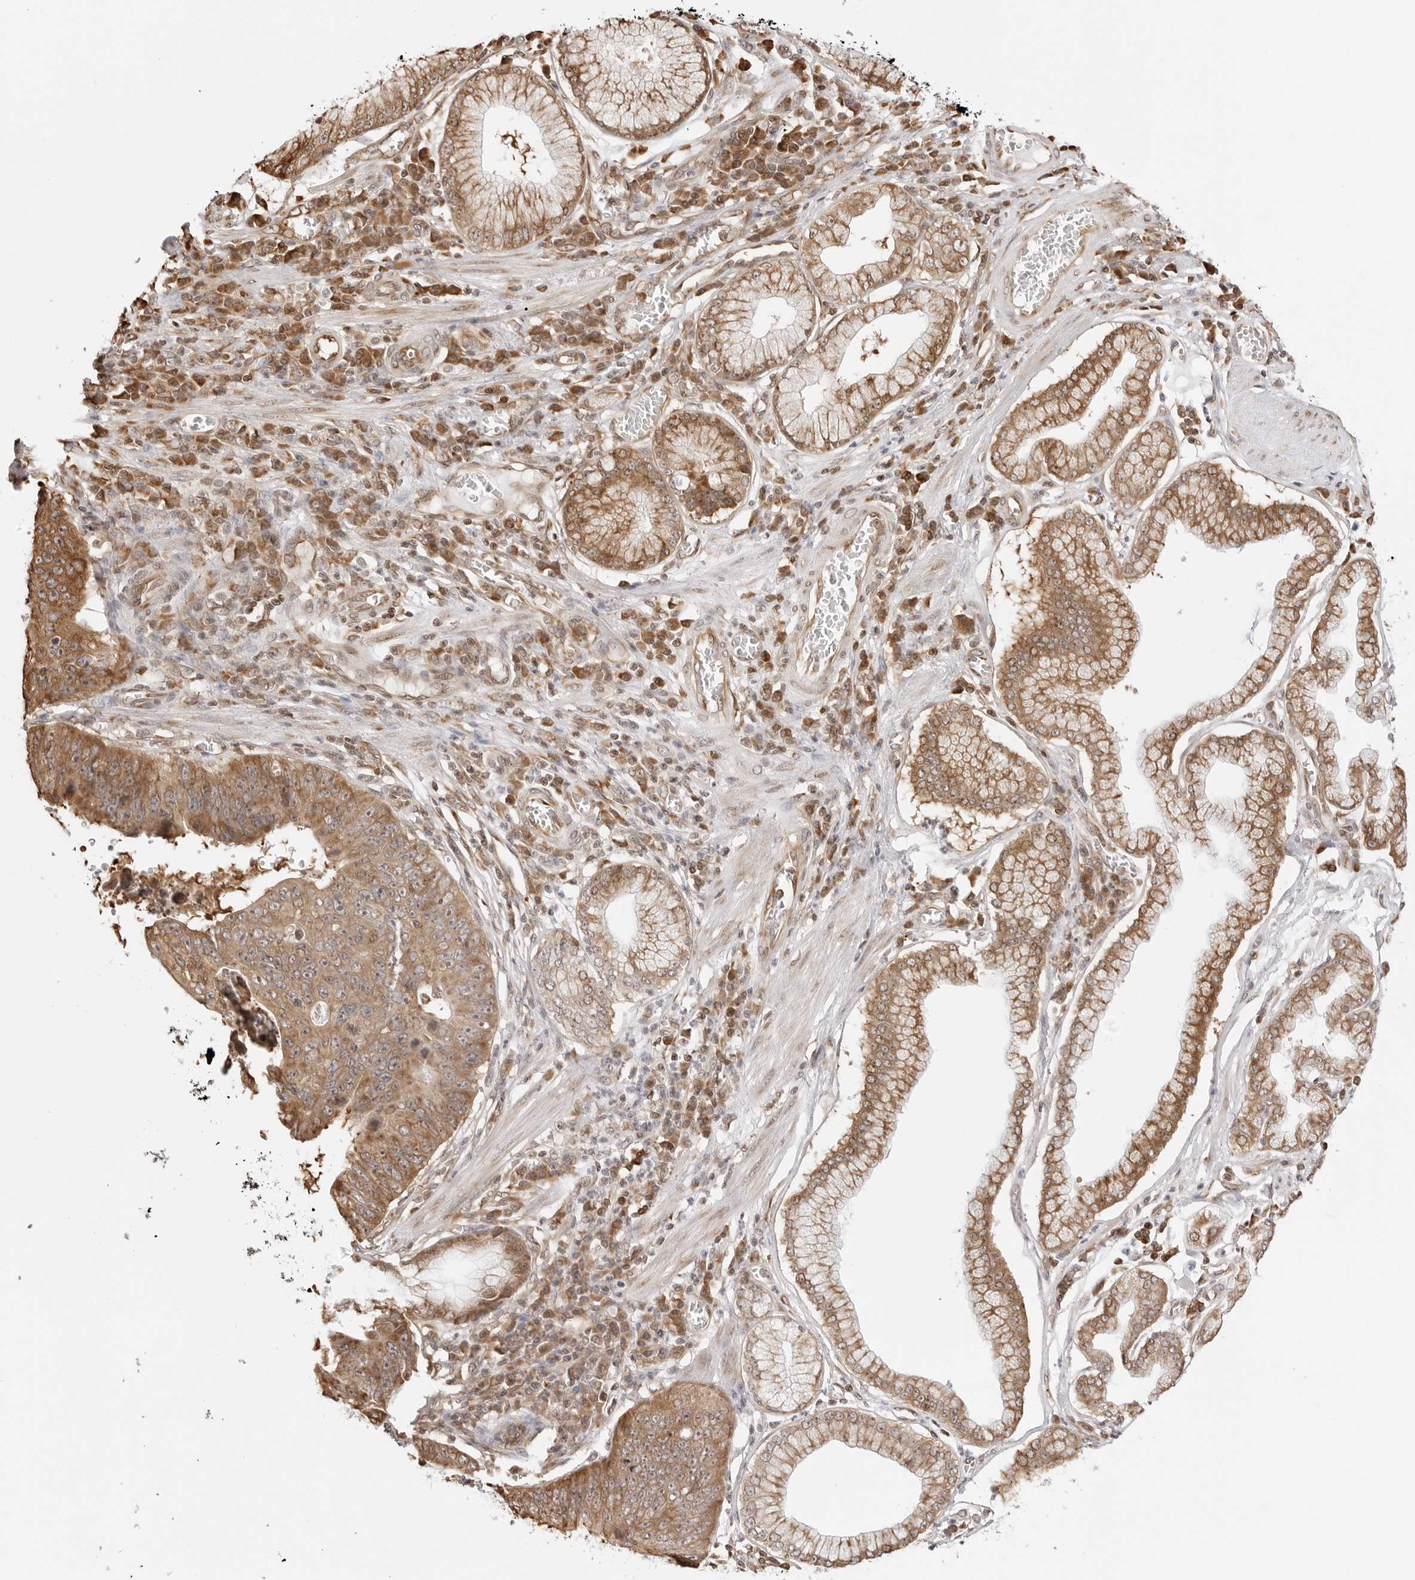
{"staining": {"intensity": "moderate", "quantity": ">75%", "location": "cytoplasmic/membranous"}, "tissue": "stomach cancer", "cell_type": "Tumor cells", "image_type": "cancer", "snomed": [{"axis": "morphology", "description": "Adenocarcinoma, NOS"}, {"axis": "topography", "description": "Stomach"}], "caption": "Immunohistochemical staining of human stomach cancer (adenocarcinoma) displays medium levels of moderate cytoplasmic/membranous protein staining in about >75% of tumor cells.", "gene": "FKBP14", "patient": {"sex": "male", "age": 59}}